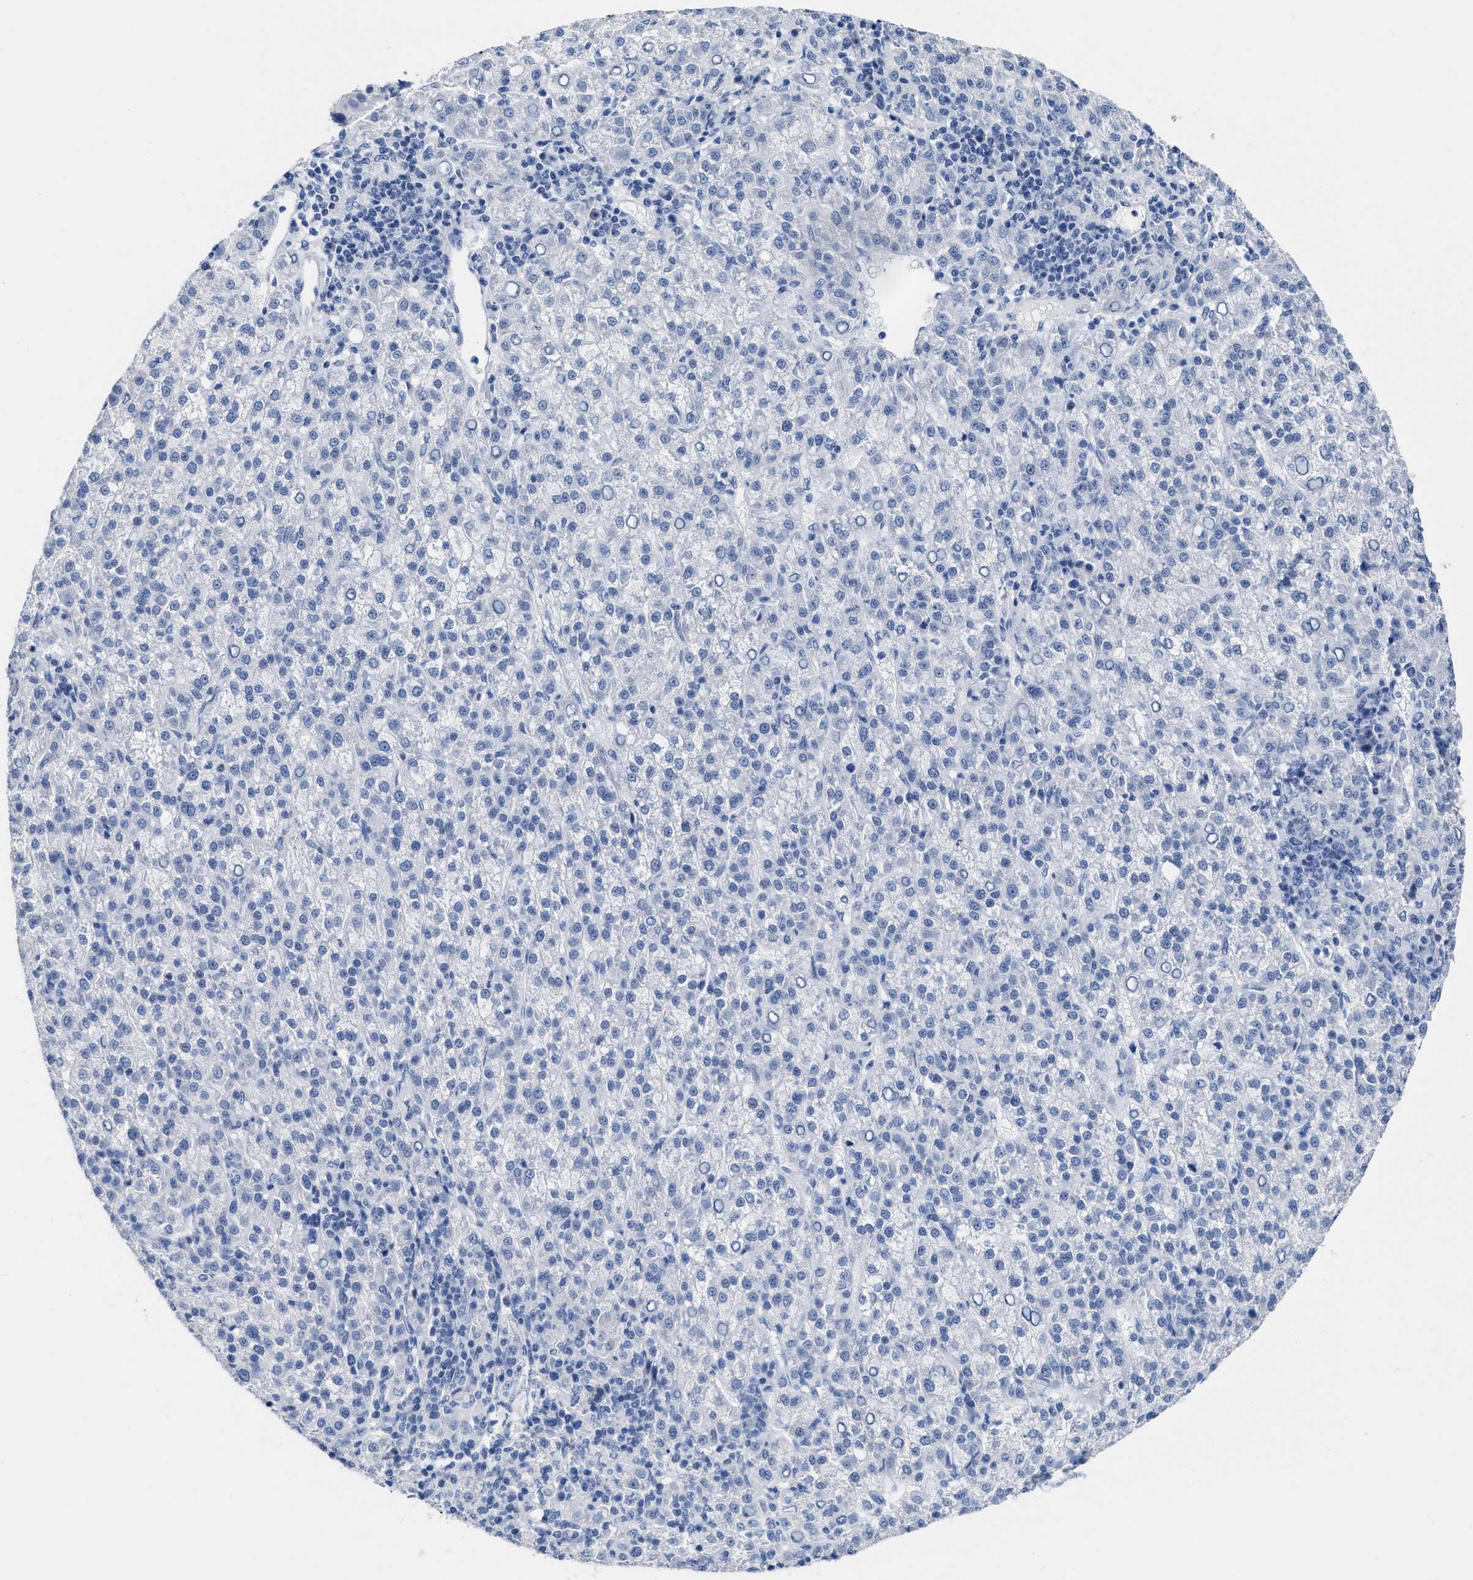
{"staining": {"intensity": "negative", "quantity": "none", "location": "none"}, "tissue": "liver cancer", "cell_type": "Tumor cells", "image_type": "cancer", "snomed": [{"axis": "morphology", "description": "Carcinoma, Hepatocellular, NOS"}, {"axis": "topography", "description": "Liver"}], "caption": "Immunohistochemical staining of human liver cancer demonstrates no significant positivity in tumor cells. (Brightfield microscopy of DAB immunohistochemistry (IHC) at high magnification).", "gene": "CEACAM5", "patient": {"sex": "female", "age": 58}}